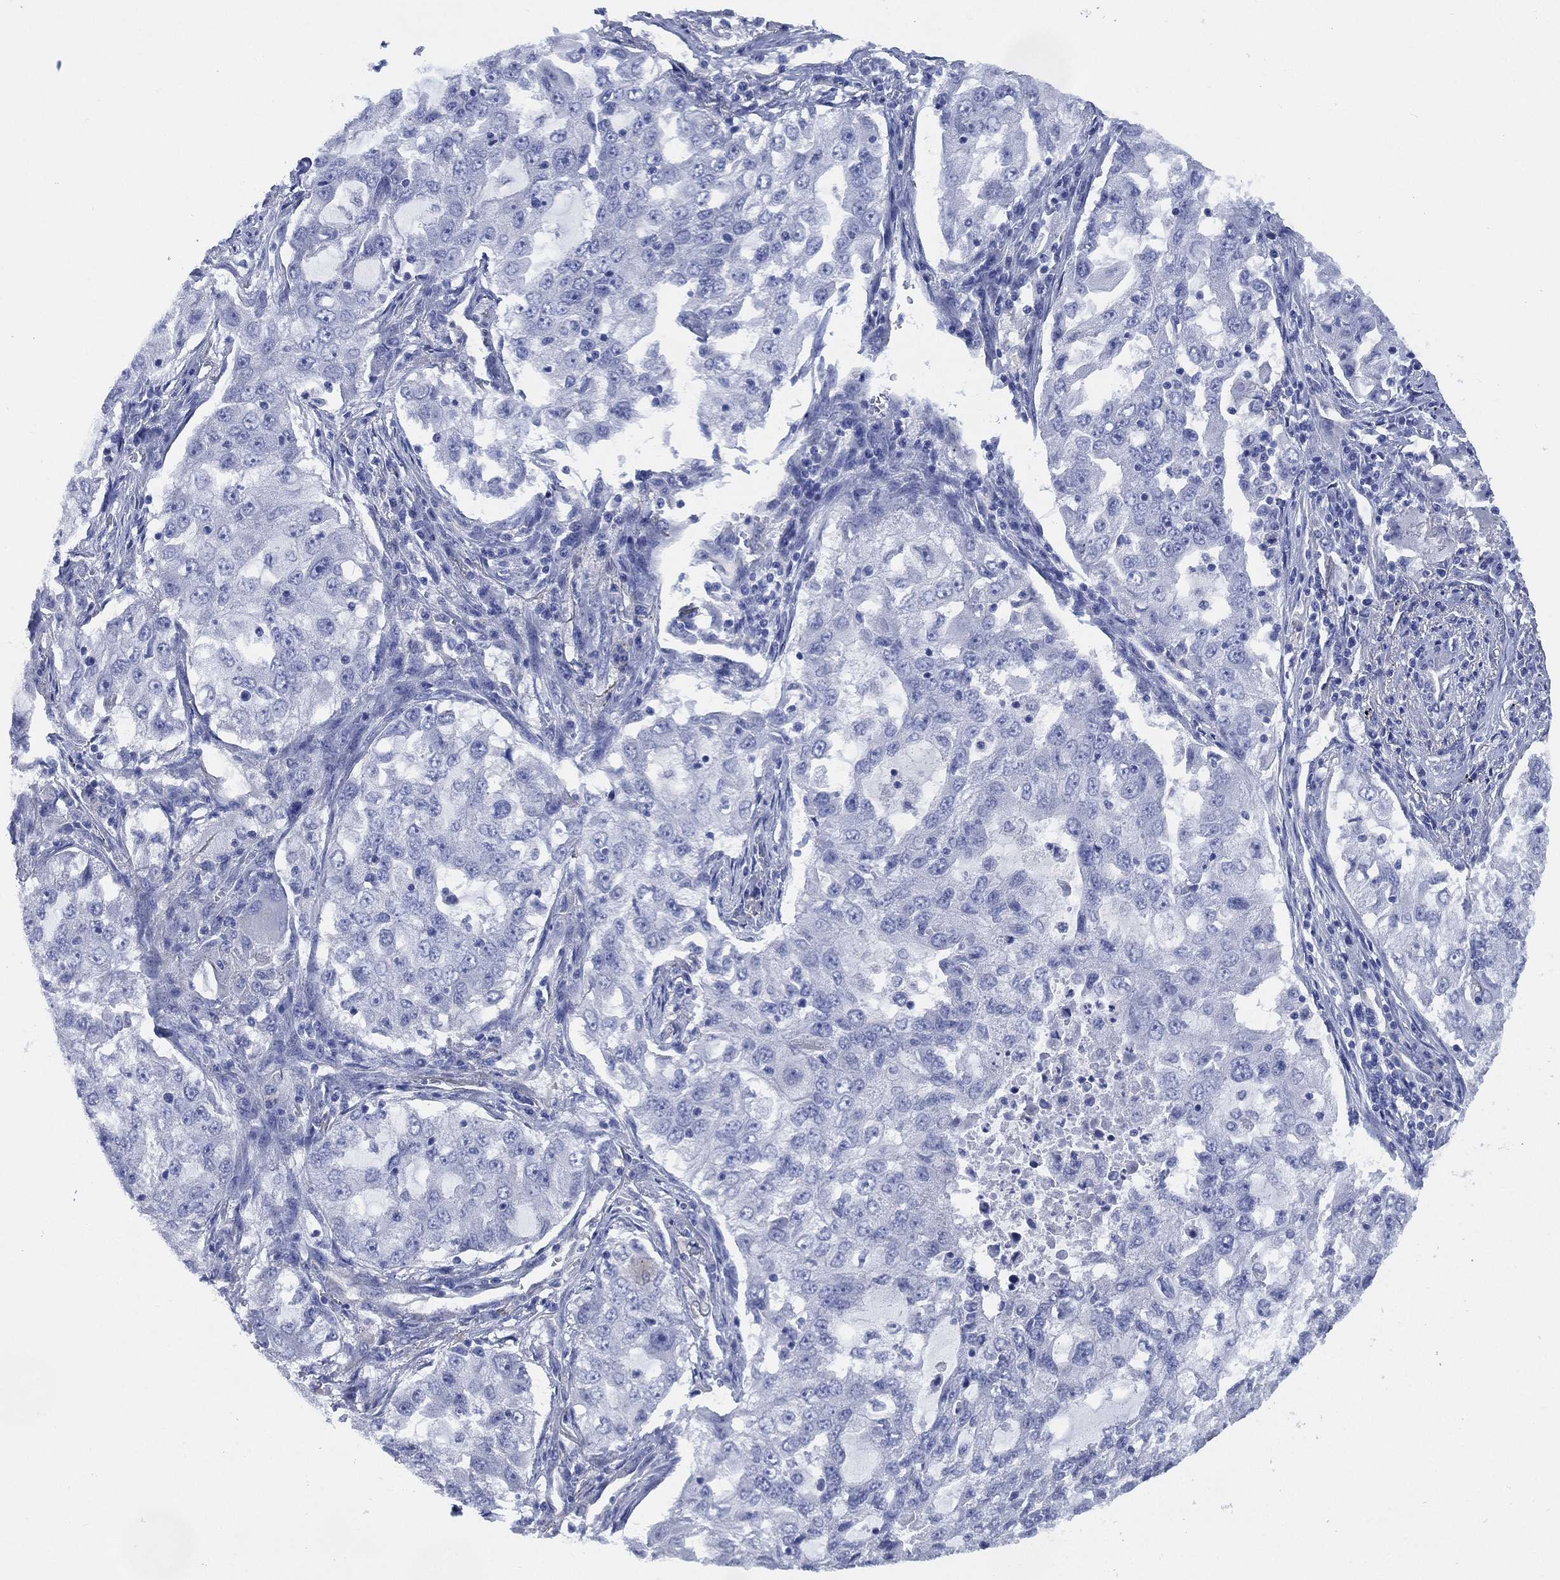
{"staining": {"intensity": "negative", "quantity": "none", "location": "none"}, "tissue": "lung cancer", "cell_type": "Tumor cells", "image_type": "cancer", "snomed": [{"axis": "morphology", "description": "Adenocarcinoma, NOS"}, {"axis": "topography", "description": "Lung"}], "caption": "This is an immunohistochemistry histopathology image of lung cancer (adenocarcinoma). There is no expression in tumor cells.", "gene": "CCDC70", "patient": {"sex": "female", "age": 61}}